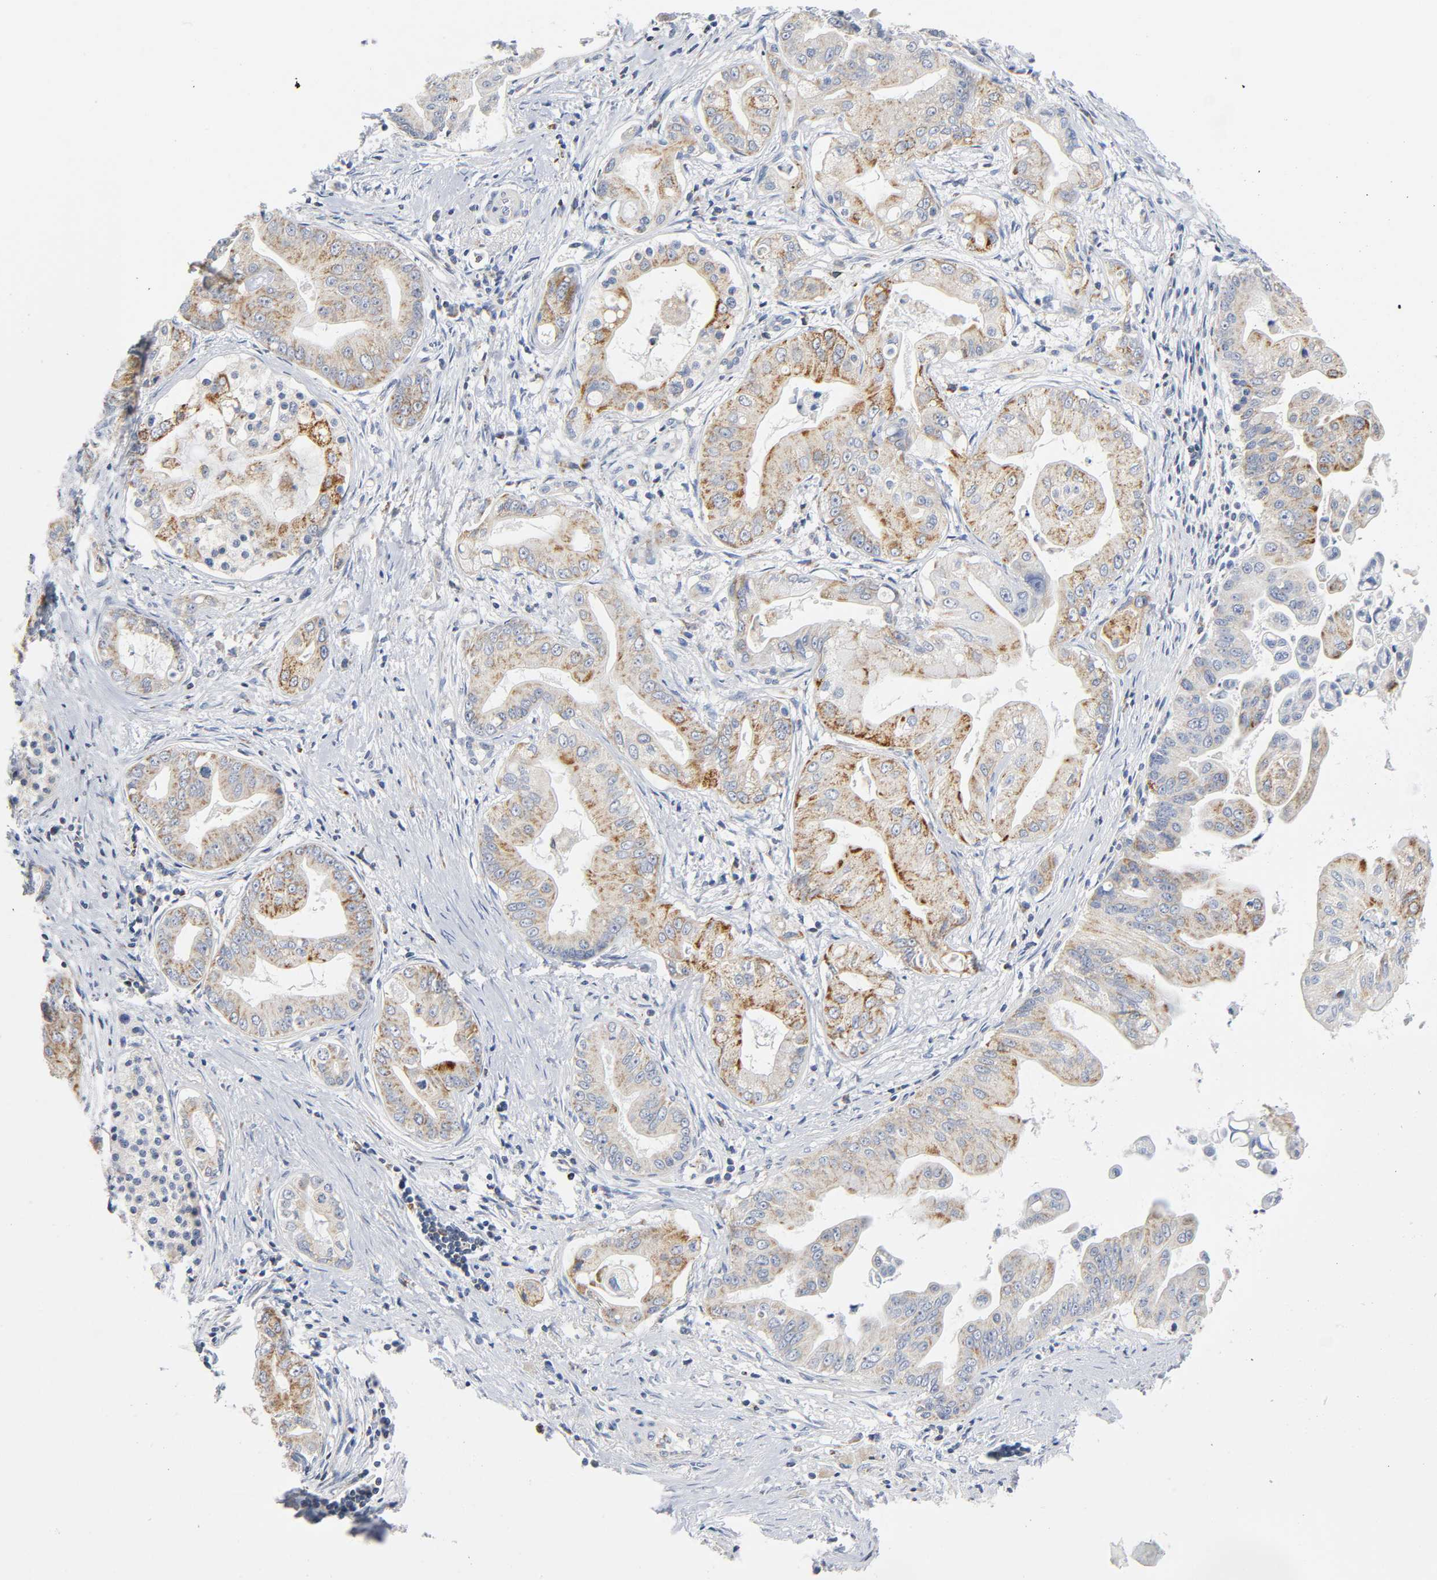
{"staining": {"intensity": "moderate", "quantity": "25%-75%", "location": "cytoplasmic/membranous"}, "tissue": "pancreatic cancer", "cell_type": "Tumor cells", "image_type": "cancer", "snomed": [{"axis": "morphology", "description": "Adenocarcinoma, NOS"}, {"axis": "topography", "description": "Pancreas"}], "caption": "Human pancreatic cancer (adenocarcinoma) stained for a protein (brown) displays moderate cytoplasmic/membranous positive positivity in about 25%-75% of tumor cells.", "gene": "BAK1", "patient": {"sex": "female", "age": 59}}